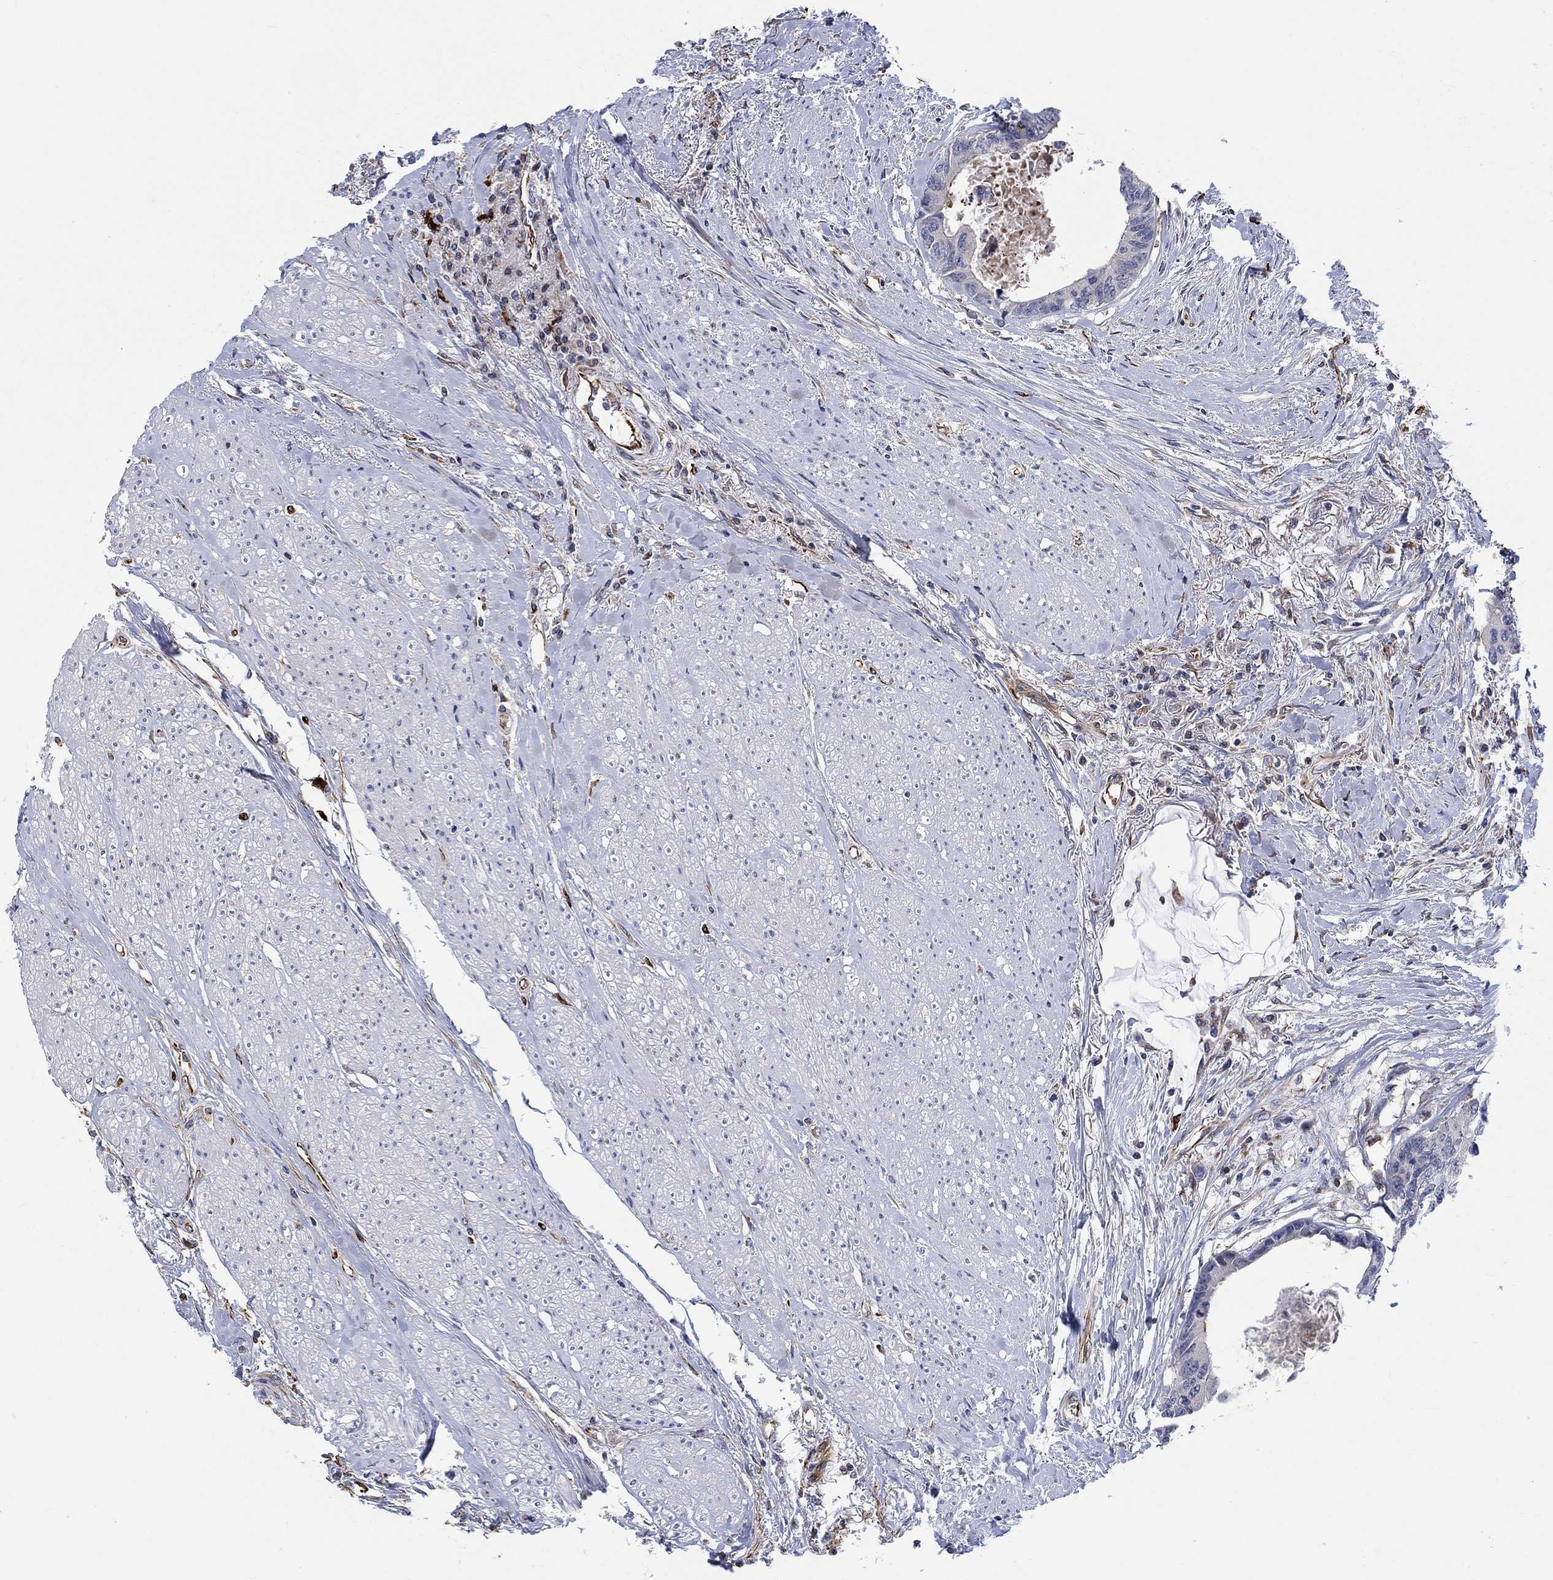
{"staining": {"intensity": "negative", "quantity": "none", "location": "none"}, "tissue": "colorectal cancer", "cell_type": "Tumor cells", "image_type": "cancer", "snomed": [{"axis": "morphology", "description": "Adenocarcinoma, NOS"}, {"axis": "topography", "description": "Rectum"}], "caption": "Immunohistochemical staining of colorectal cancer (adenocarcinoma) shows no significant staining in tumor cells. (Stains: DAB (3,3'-diaminobenzidine) immunohistochemistry (IHC) with hematoxylin counter stain, Microscopy: brightfield microscopy at high magnification).", "gene": "CAMK1D", "patient": {"sex": "male", "age": 59}}